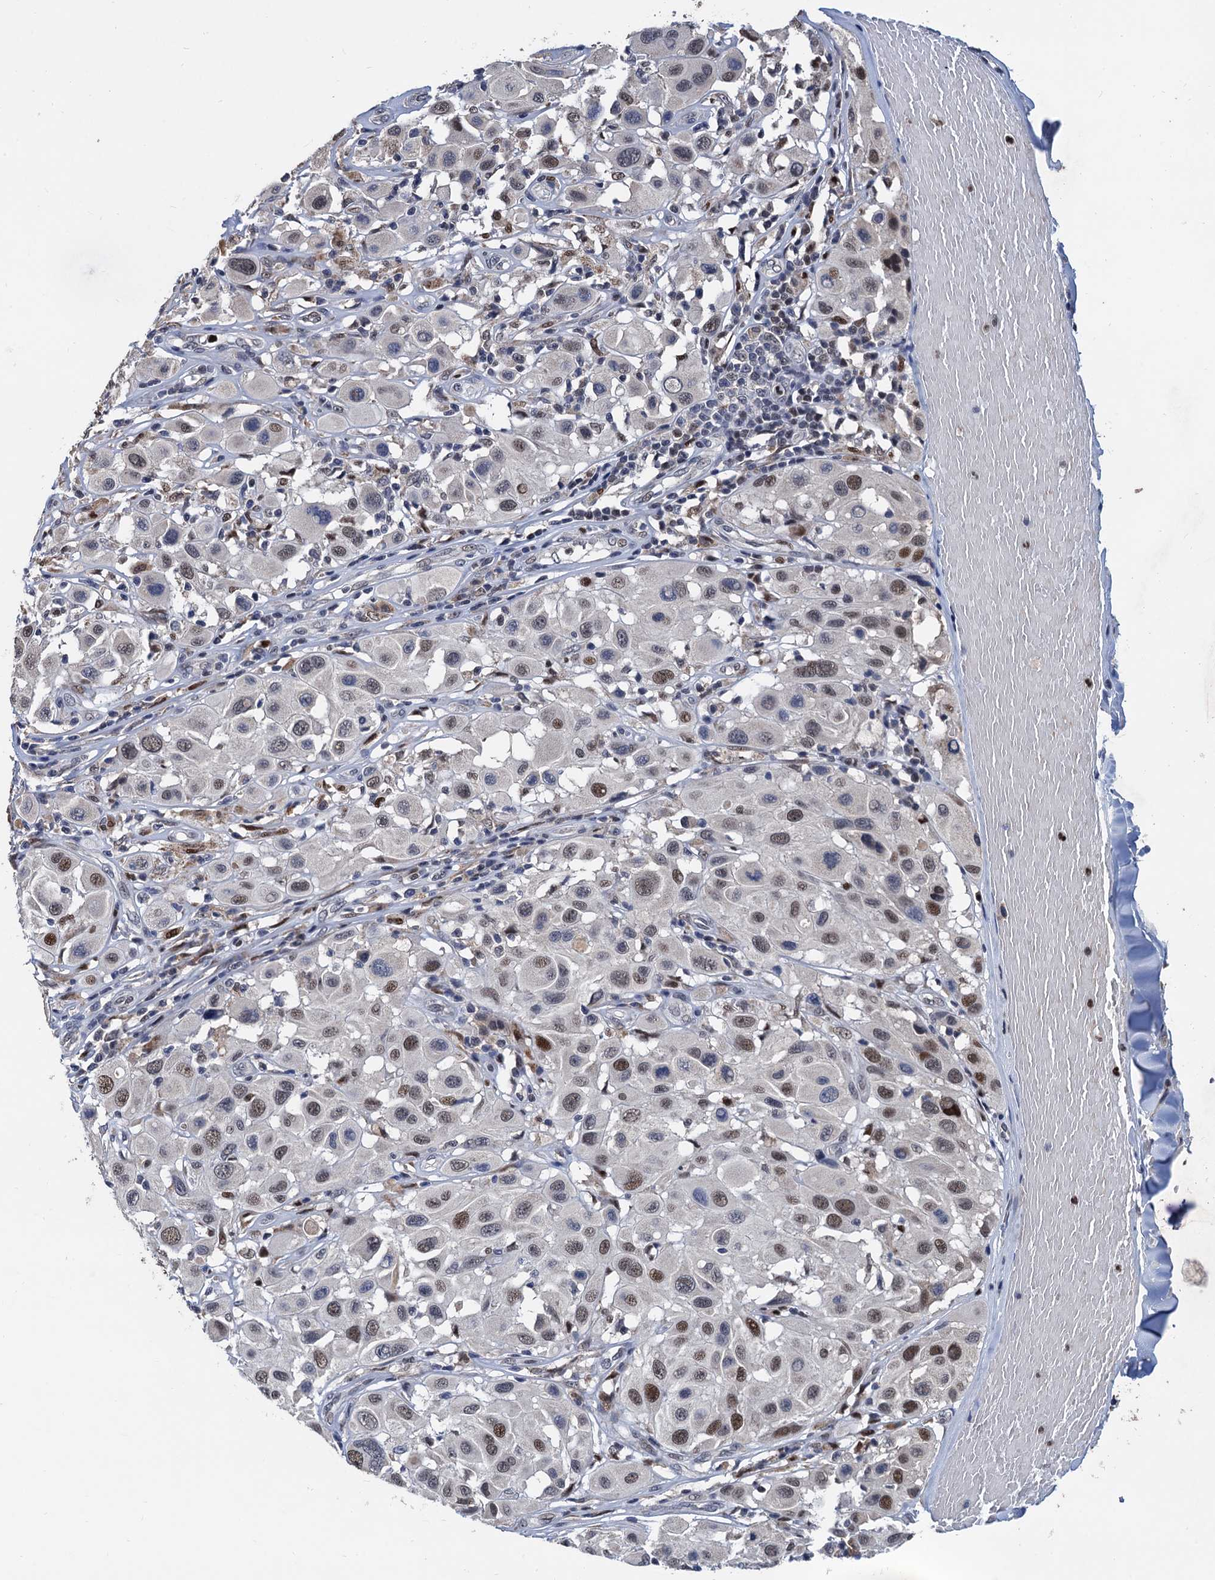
{"staining": {"intensity": "moderate", "quantity": "25%-75%", "location": "nuclear"}, "tissue": "melanoma", "cell_type": "Tumor cells", "image_type": "cancer", "snomed": [{"axis": "morphology", "description": "Malignant melanoma, Metastatic site"}, {"axis": "topography", "description": "Skin"}], "caption": "The image displays a brown stain indicating the presence of a protein in the nuclear of tumor cells in malignant melanoma (metastatic site). The staining is performed using DAB brown chromogen to label protein expression. The nuclei are counter-stained blue using hematoxylin.", "gene": "TSEN34", "patient": {"sex": "male", "age": 41}}